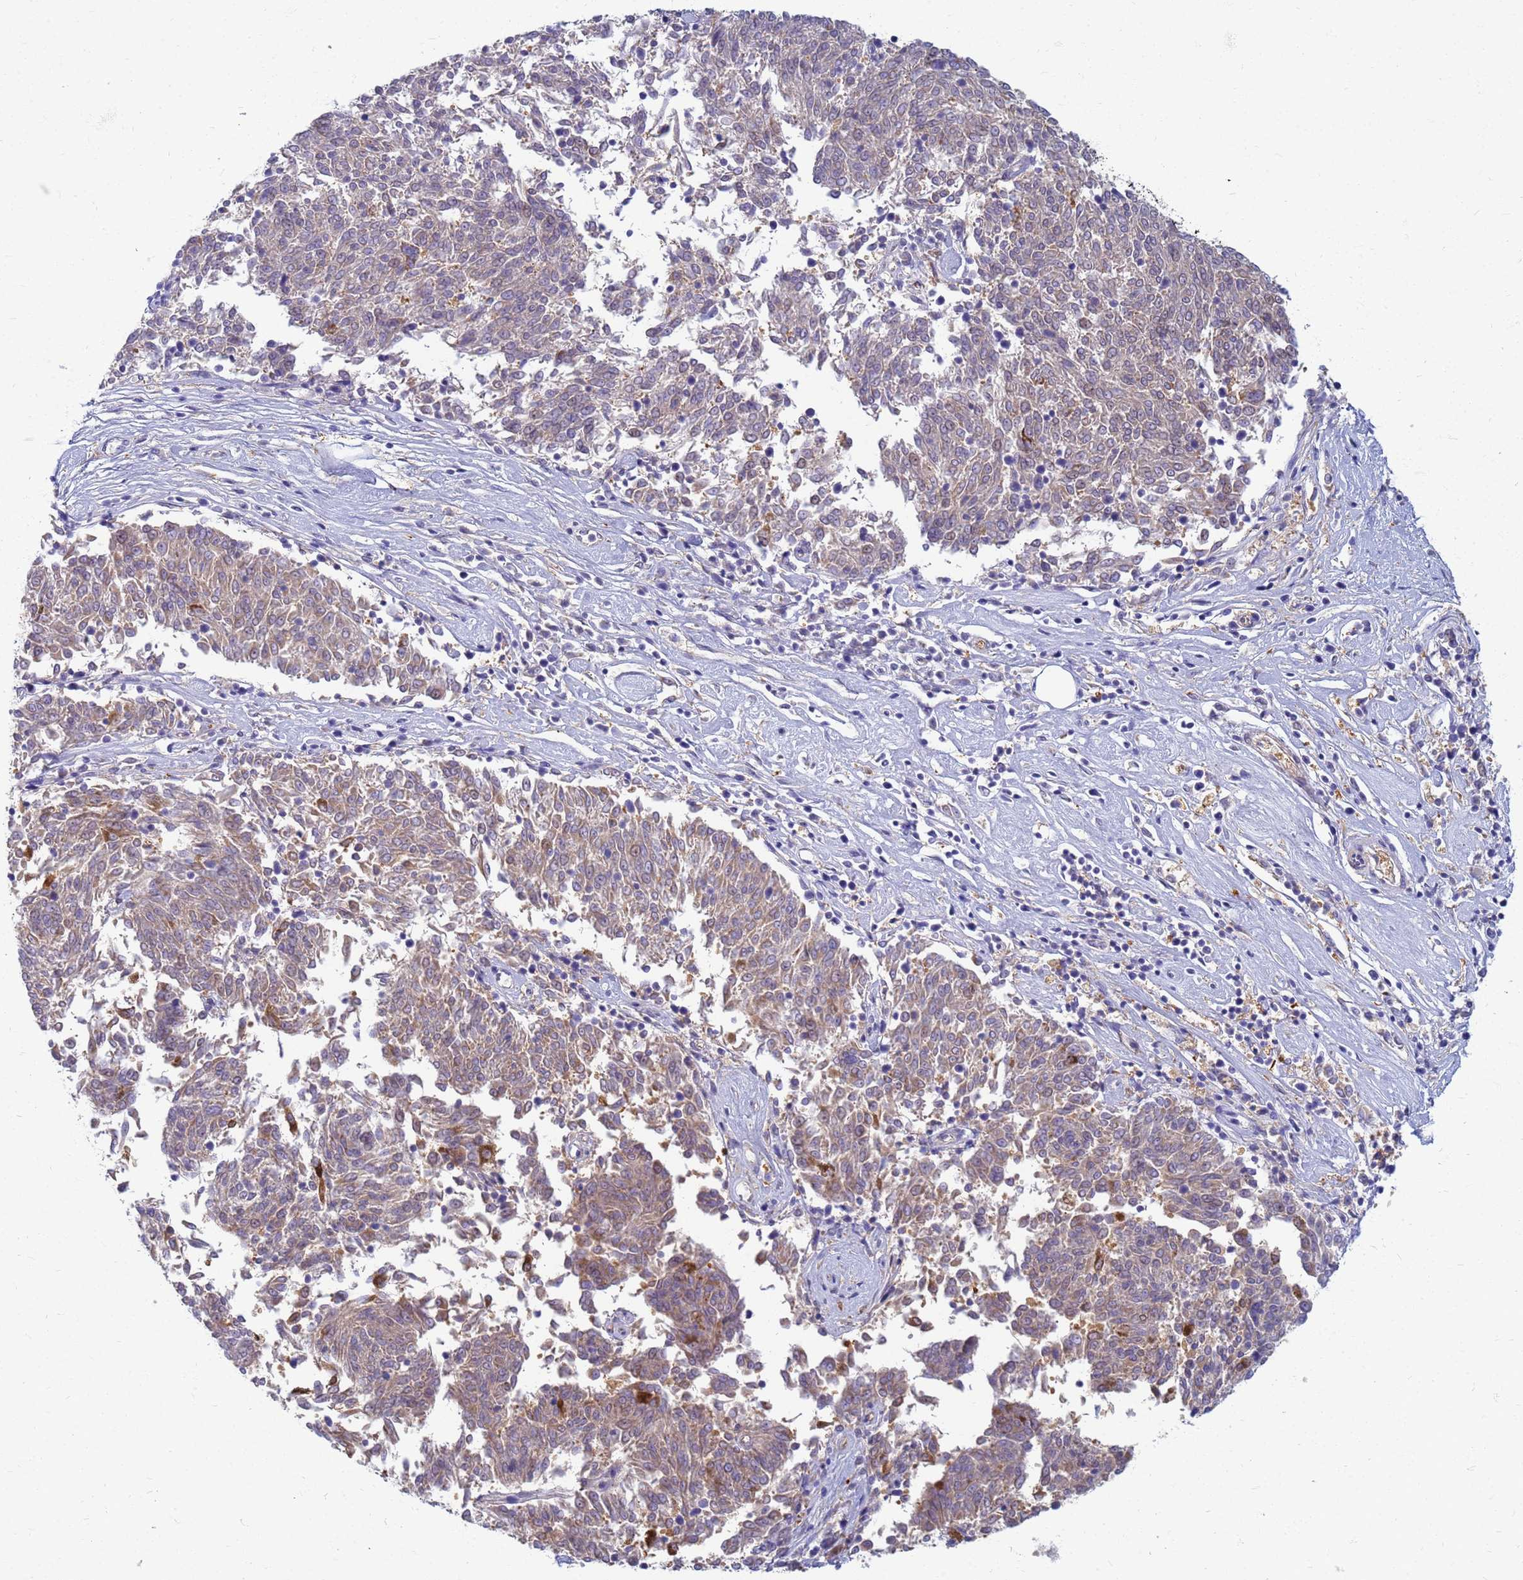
{"staining": {"intensity": "weak", "quantity": "25%-75%", "location": "cytoplasmic/membranous"}, "tissue": "melanoma", "cell_type": "Tumor cells", "image_type": "cancer", "snomed": [{"axis": "morphology", "description": "Malignant melanoma, NOS"}, {"axis": "topography", "description": "Skin"}], "caption": "Protein positivity by immunohistochemistry reveals weak cytoplasmic/membranous expression in about 25%-75% of tumor cells in malignant melanoma.", "gene": "EEA1", "patient": {"sex": "female", "age": 72}}